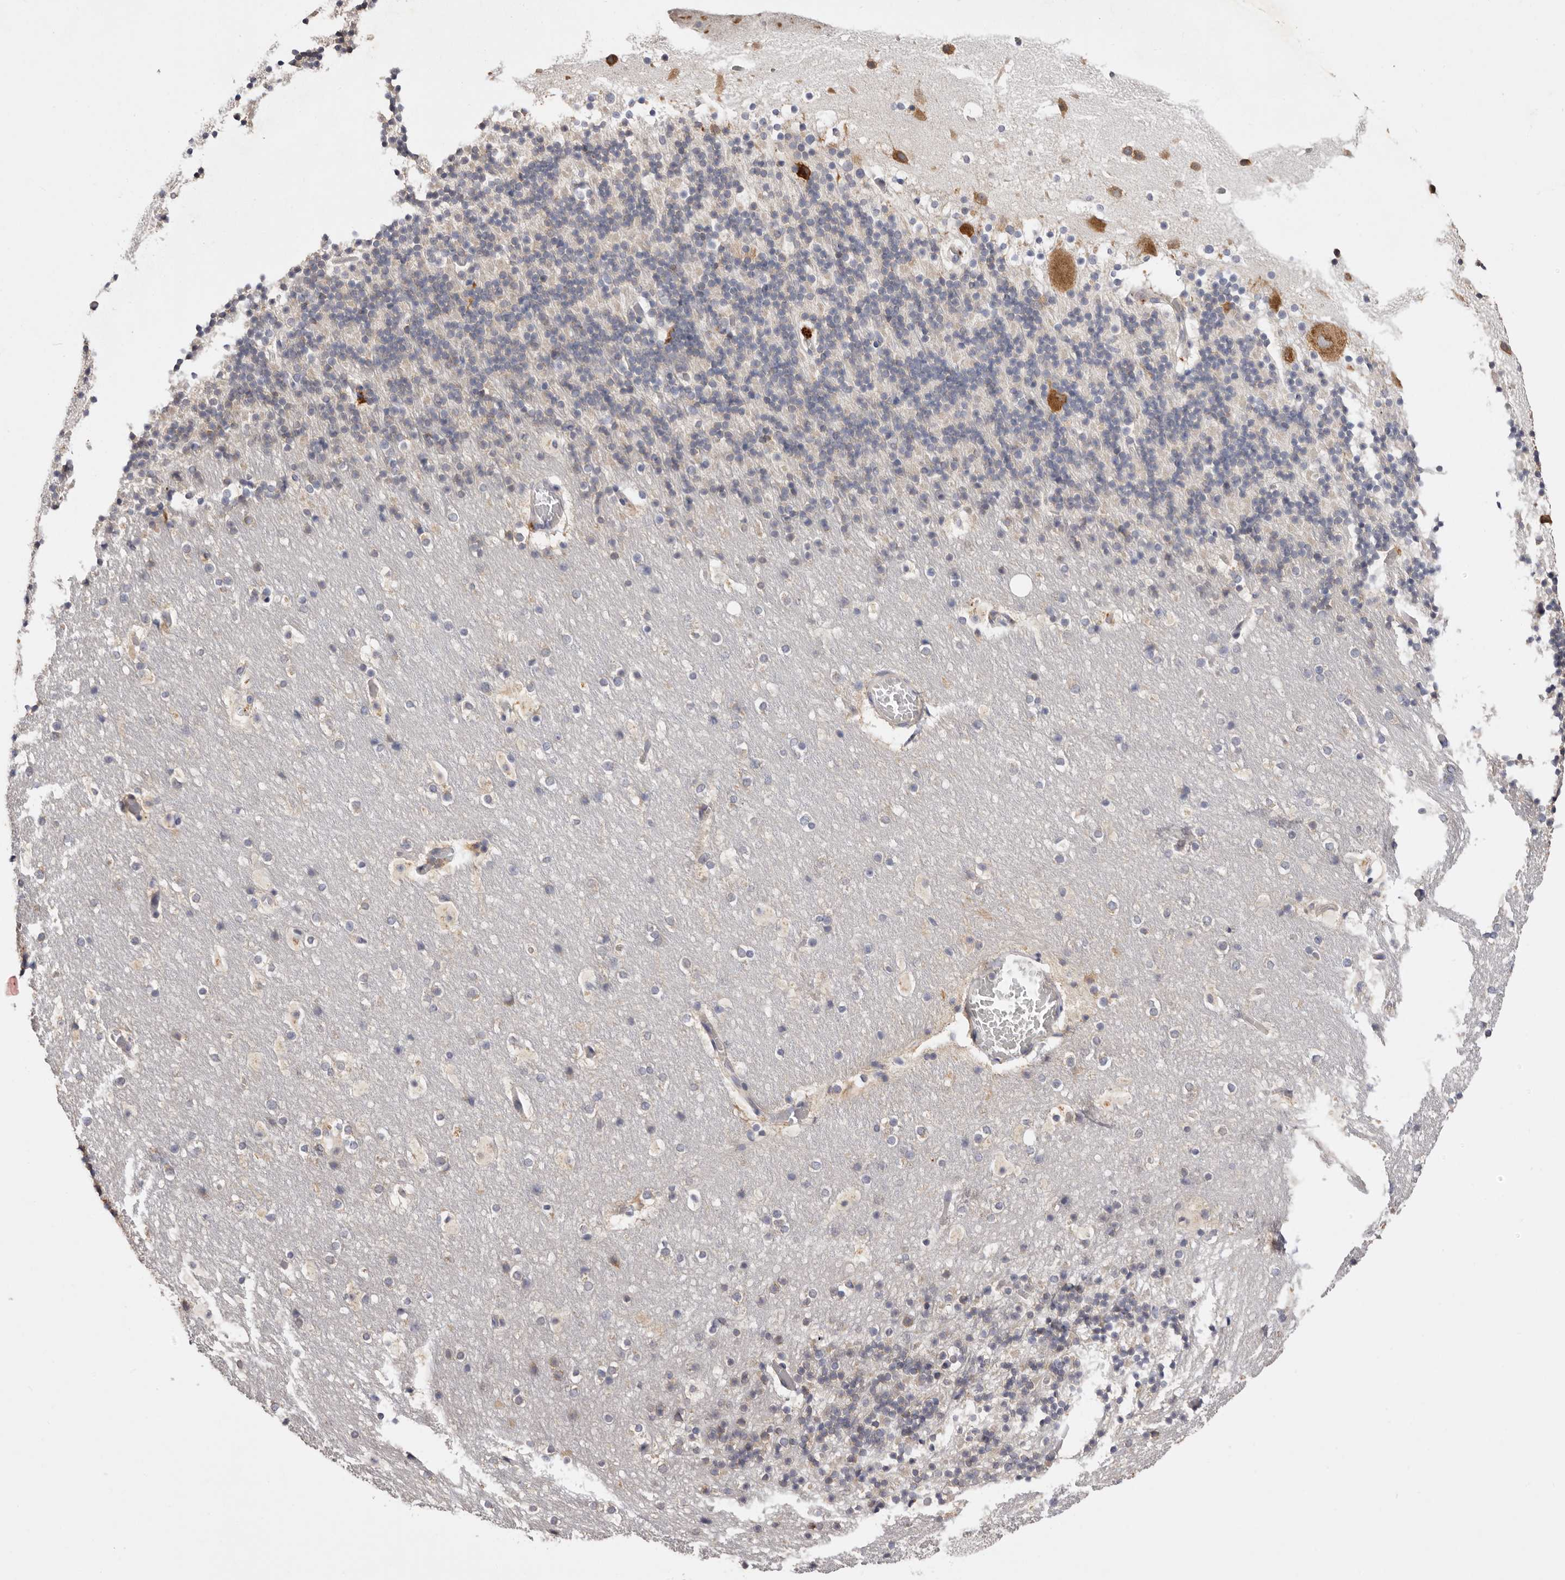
{"staining": {"intensity": "weak", "quantity": "<25%", "location": "cytoplasmic/membranous"}, "tissue": "cerebellum", "cell_type": "Cells in granular layer", "image_type": "normal", "snomed": [{"axis": "morphology", "description": "Normal tissue, NOS"}, {"axis": "topography", "description": "Cerebellum"}], "caption": "IHC histopathology image of benign cerebellum: human cerebellum stained with DAB (3,3'-diaminobenzidine) demonstrates no significant protein staining in cells in granular layer. (Brightfield microscopy of DAB immunohistochemistry (IHC) at high magnification).", "gene": "FAM167B", "patient": {"sex": "male", "age": 57}}